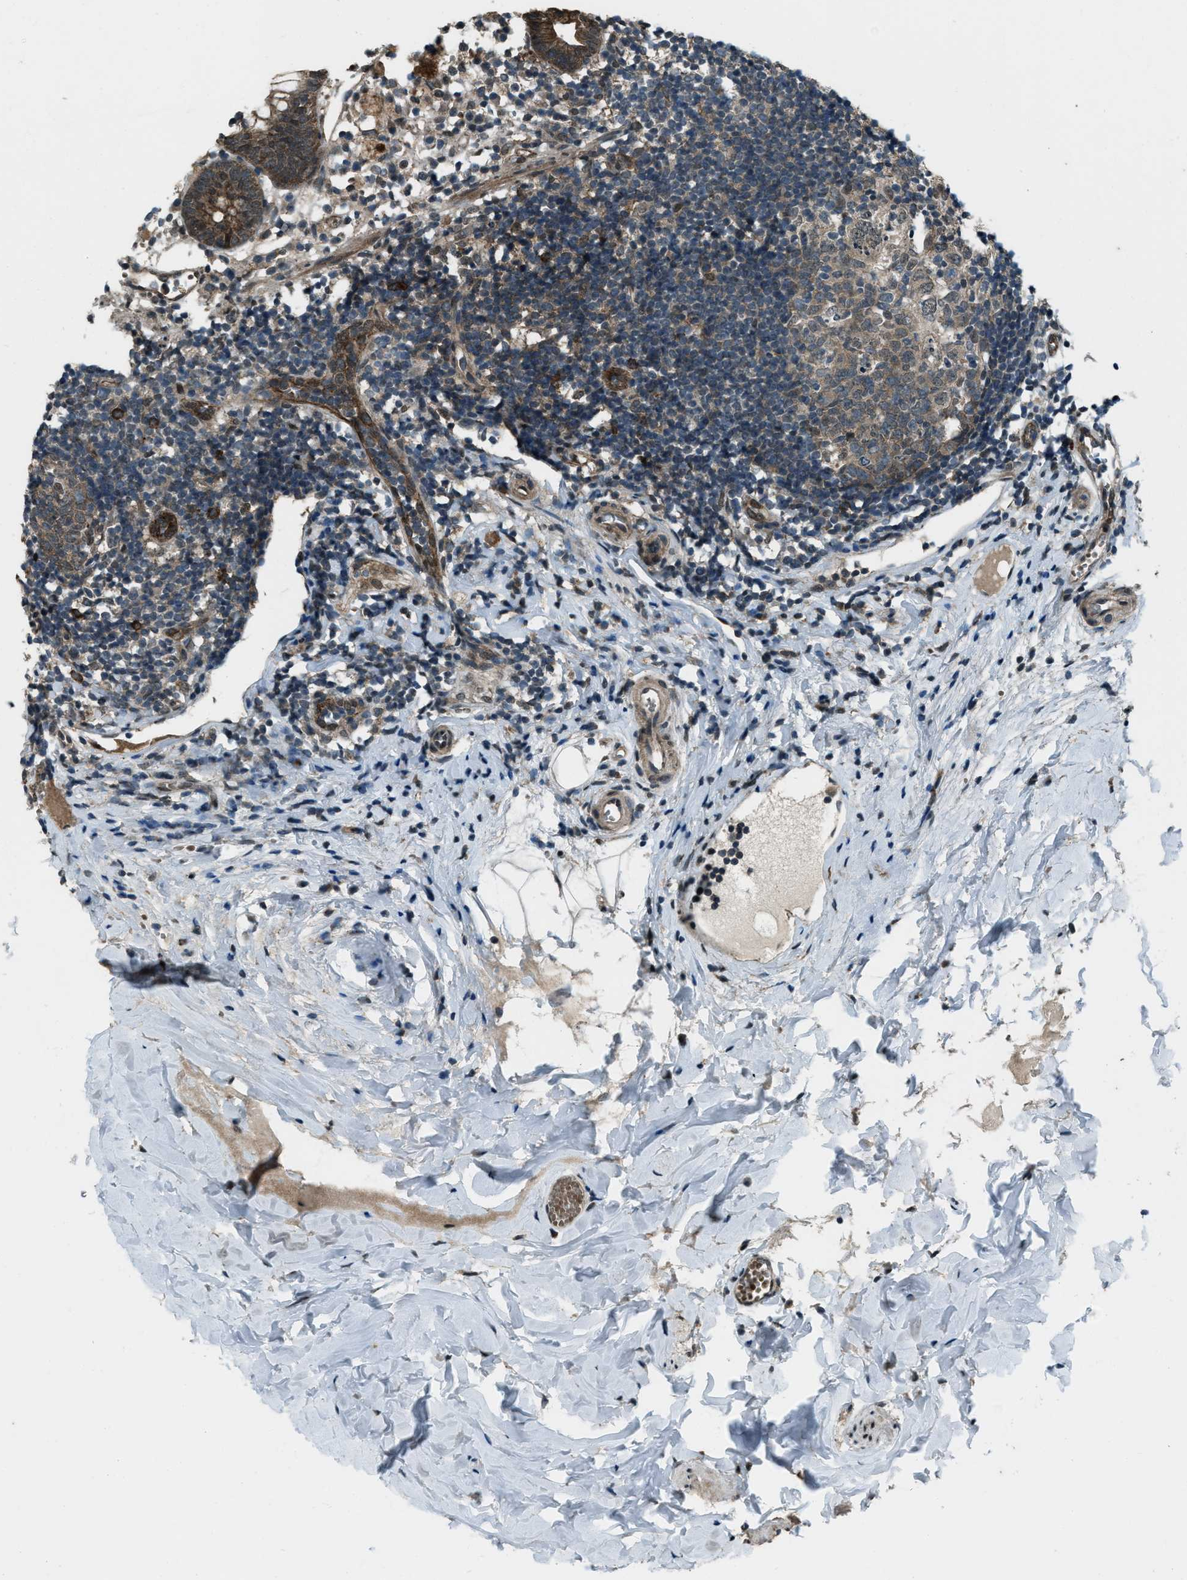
{"staining": {"intensity": "moderate", "quantity": ">75%", "location": "cytoplasmic/membranous"}, "tissue": "appendix", "cell_type": "Glandular cells", "image_type": "normal", "snomed": [{"axis": "morphology", "description": "Normal tissue, NOS"}, {"axis": "topography", "description": "Appendix"}], "caption": "Moderate cytoplasmic/membranous staining for a protein is present in approximately >75% of glandular cells of normal appendix using immunohistochemistry (IHC).", "gene": "SVIL", "patient": {"sex": "female", "age": 20}}